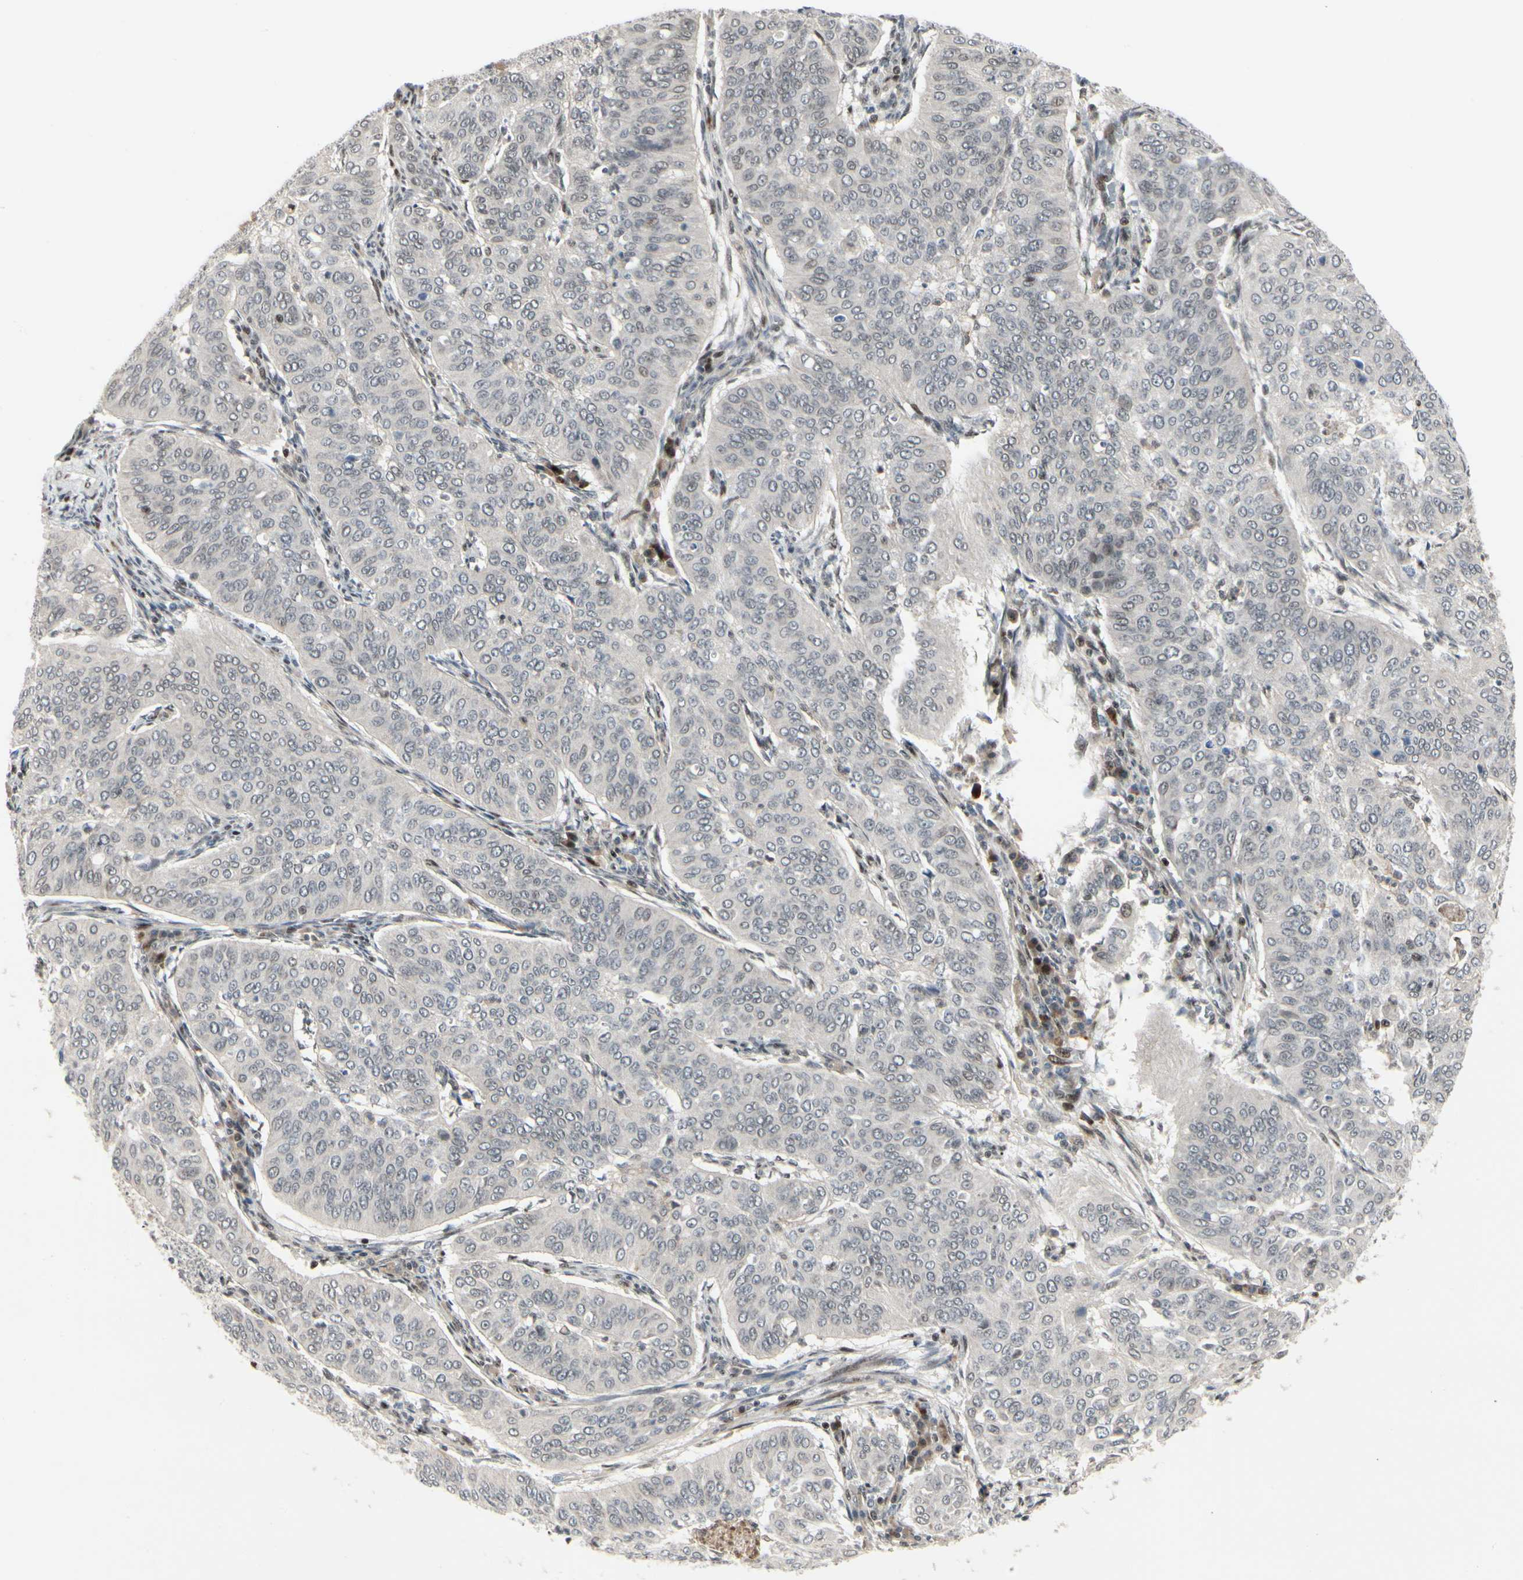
{"staining": {"intensity": "negative", "quantity": "none", "location": "none"}, "tissue": "cervical cancer", "cell_type": "Tumor cells", "image_type": "cancer", "snomed": [{"axis": "morphology", "description": "Normal tissue, NOS"}, {"axis": "morphology", "description": "Squamous cell carcinoma, NOS"}, {"axis": "topography", "description": "Cervix"}], "caption": "This is an immunohistochemistry (IHC) image of cervical squamous cell carcinoma. There is no expression in tumor cells.", "gene": "FOXJ2", "patient": {"sex": "female", "age": 39}}